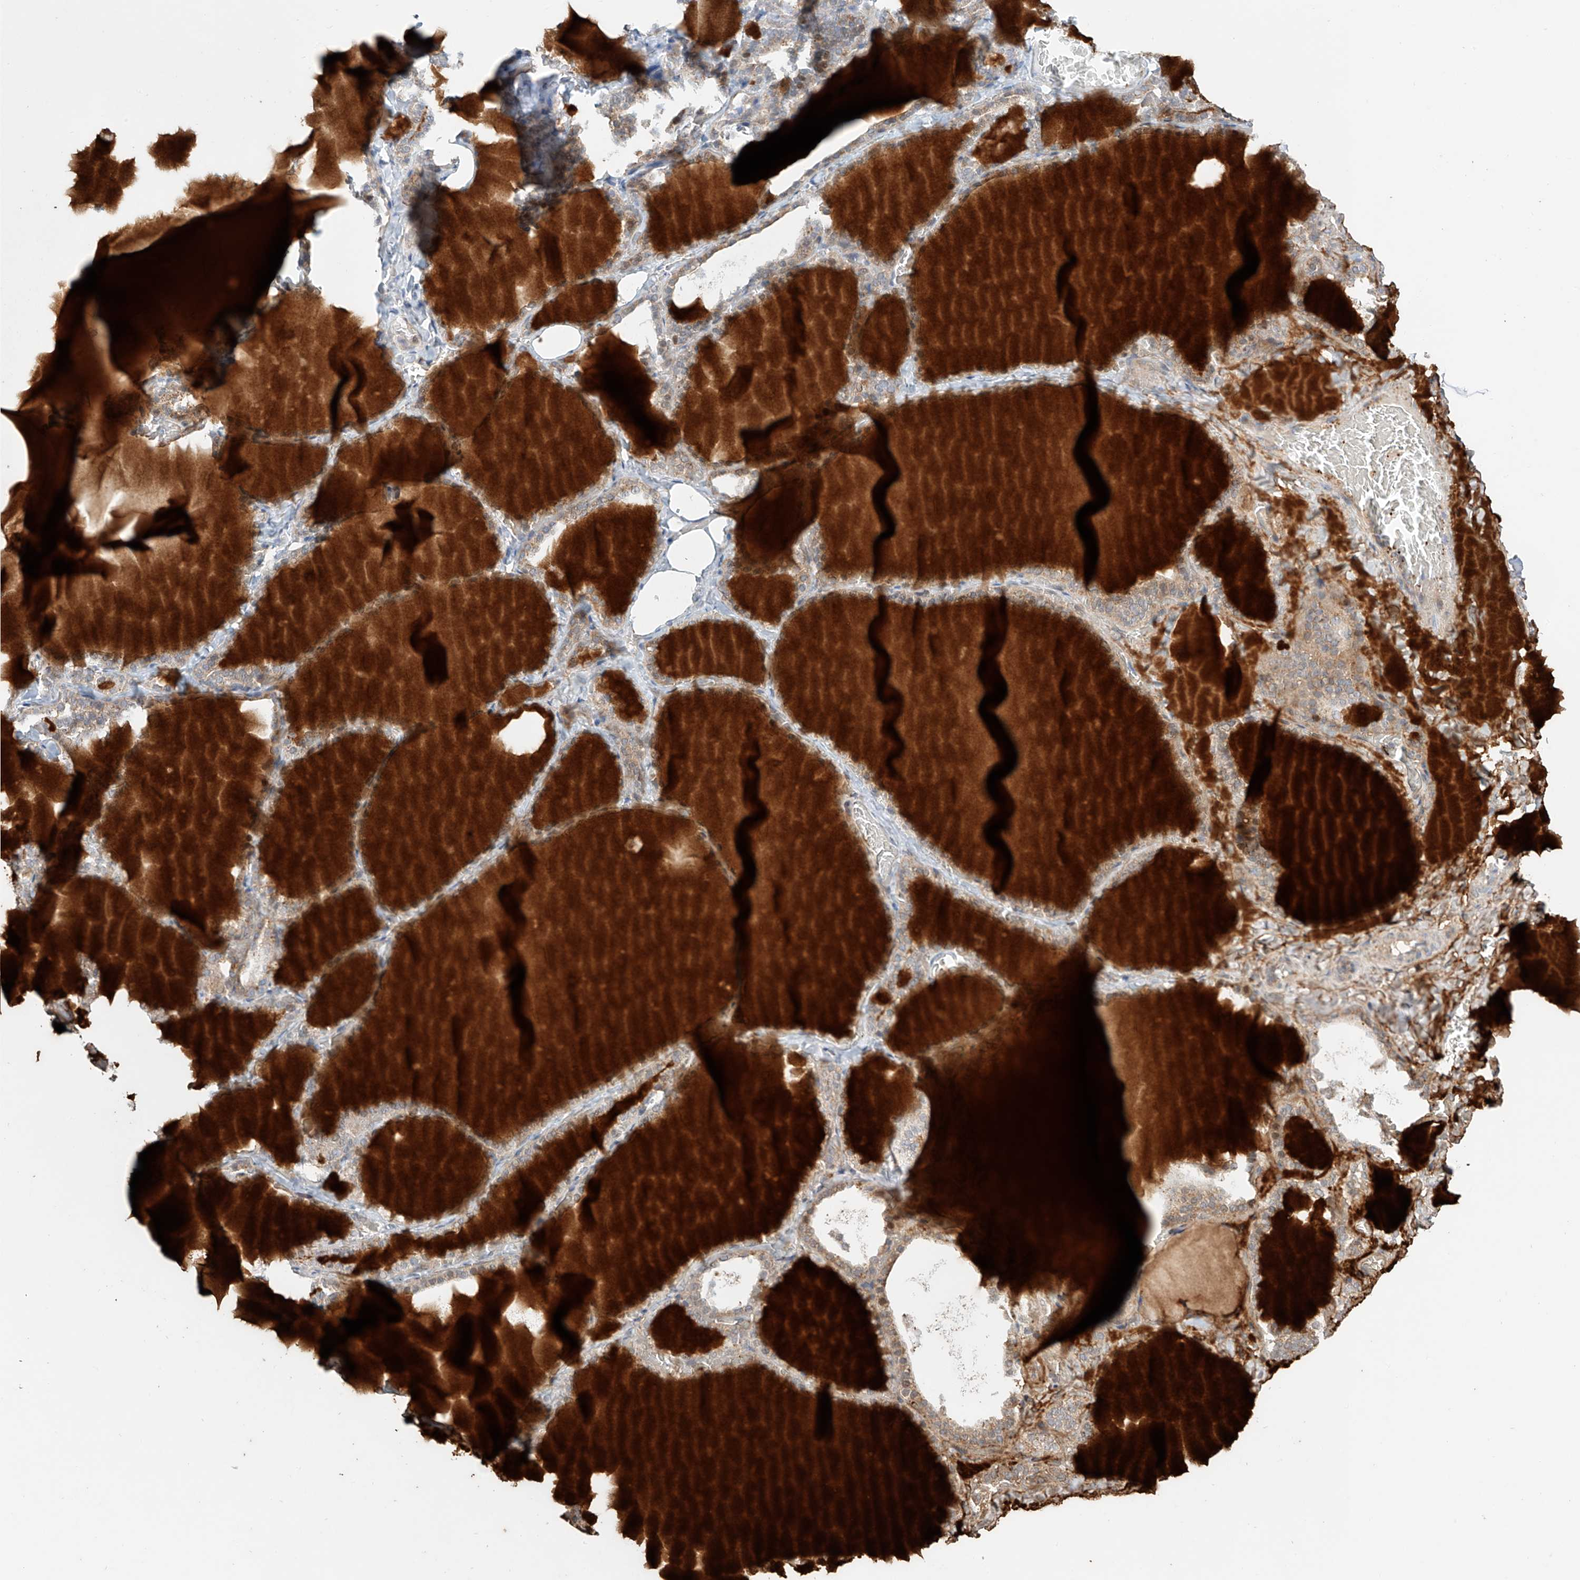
{"staining": {"intensity": "strong", "quantity": "<25%", "location": "cytoplasmic/membranous"}, "tissue": "thyroid gland", "cell_type": "Glandular cells", "image_type": "normal", "snomed": [{"axis": "morphology", "description": "Normal tissue, NOS"}, {"axis": "topography", "description": "Thyroid gland"}], "caption": "Thyroid gland stained with a brown dye shows strong cytoplasmic/membranous positive positivity in about <25% of glandular cells.", "gene": "ZFHX2", "patient": {"sex": "female", "age": 22}}